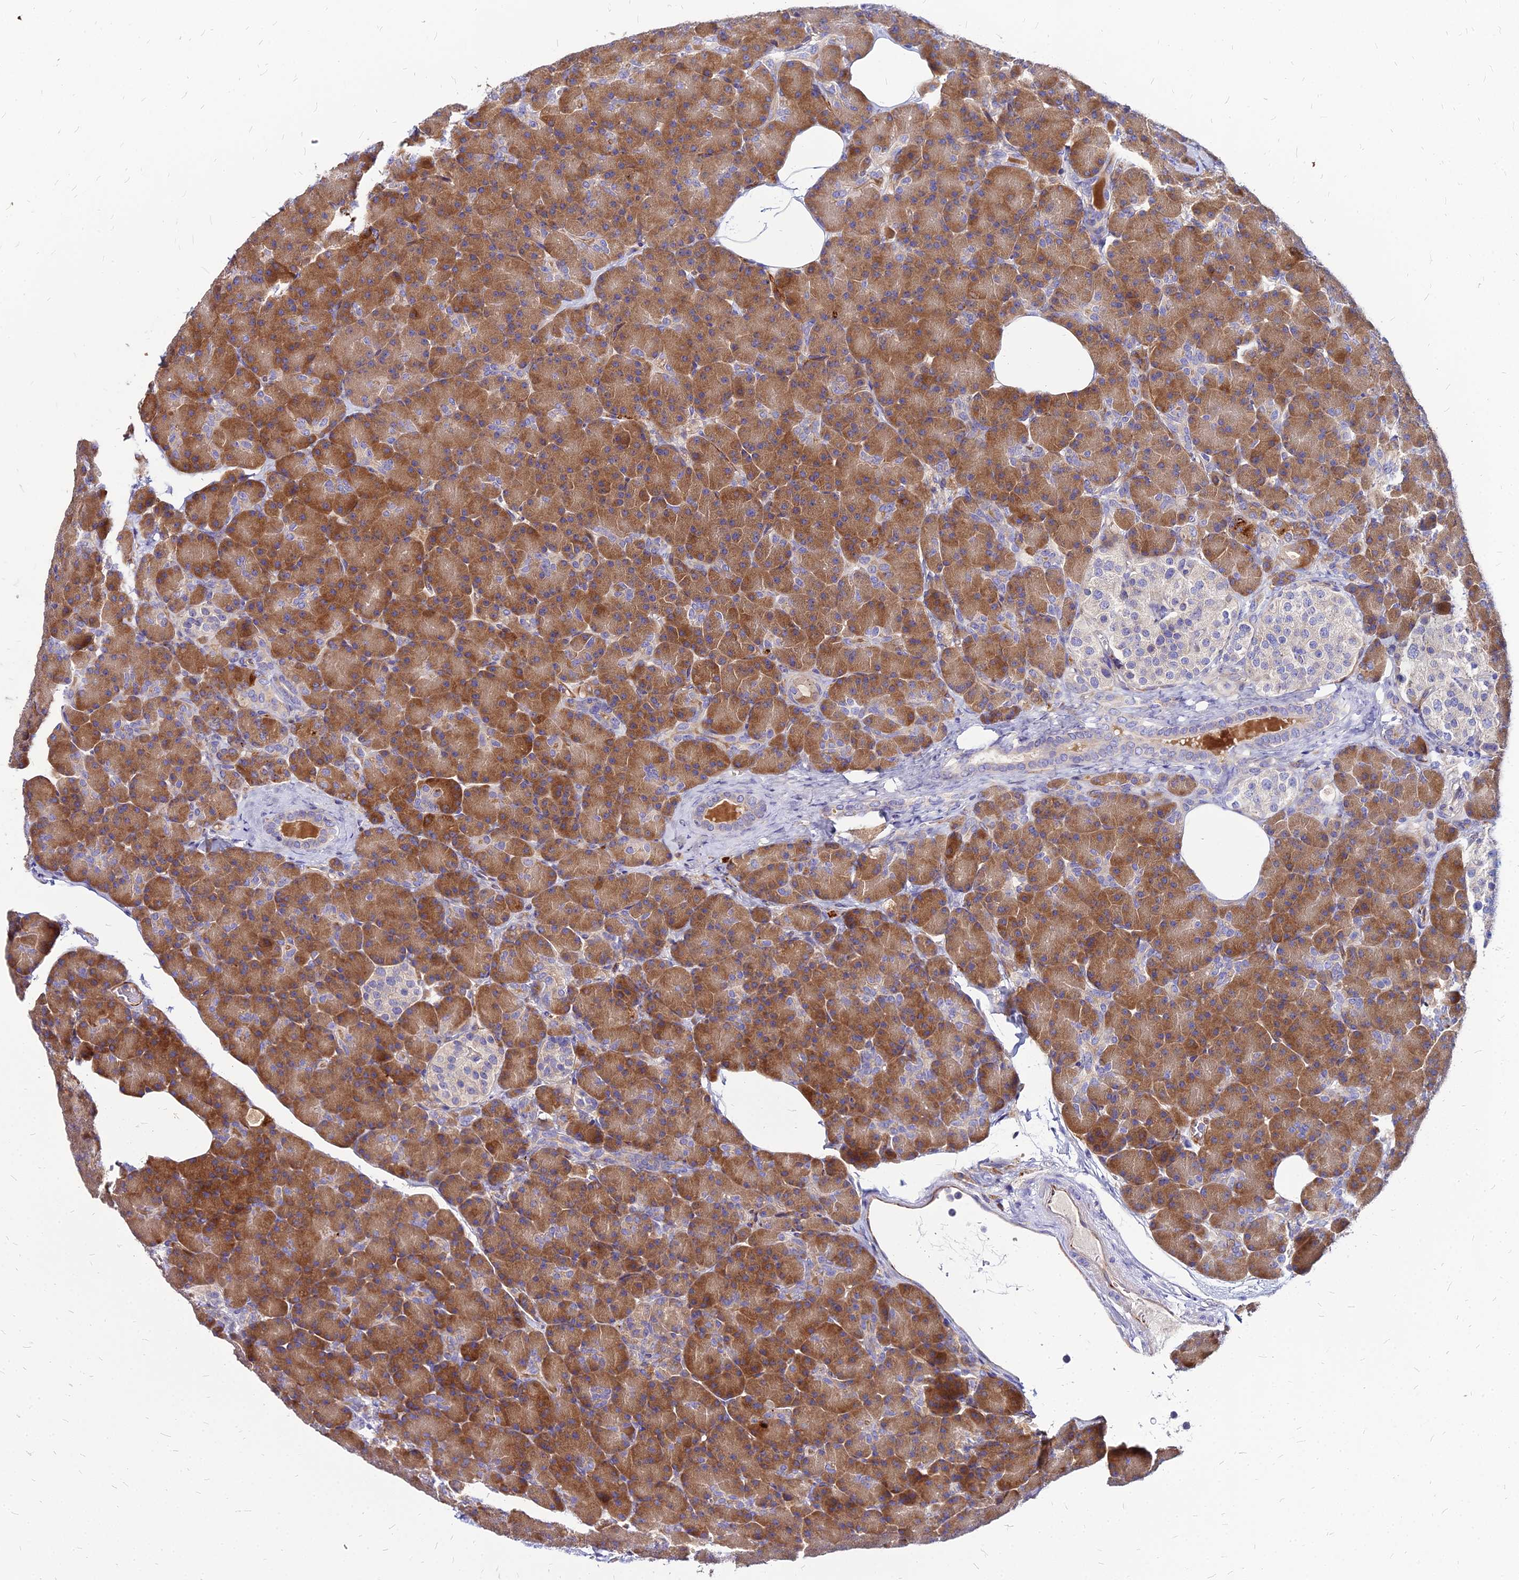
{"staining": {"intensity": "strong", "quantity": ">75%", "location": "cytoplasmic/membranous"}, "tissue": "pancreas", "cell_type": "Exocrine glandular cells", "image_type": "normal", "snomed": [{"axis": "morphology", "description": "Normal tissue, NOS"}, {"axis": "topography", "description": "Pancreas"}], "caption": "Immunohistochemical staining of unremarkable human pancreas displays high levels of strong cytoplasmic/membranous positivity in approximately >75% of exocrine glandular cells. (IHC, brightfield microscopy, high magnification).", "gene": "COMMD10", "patient": {"sex": "female", "age": 43}}